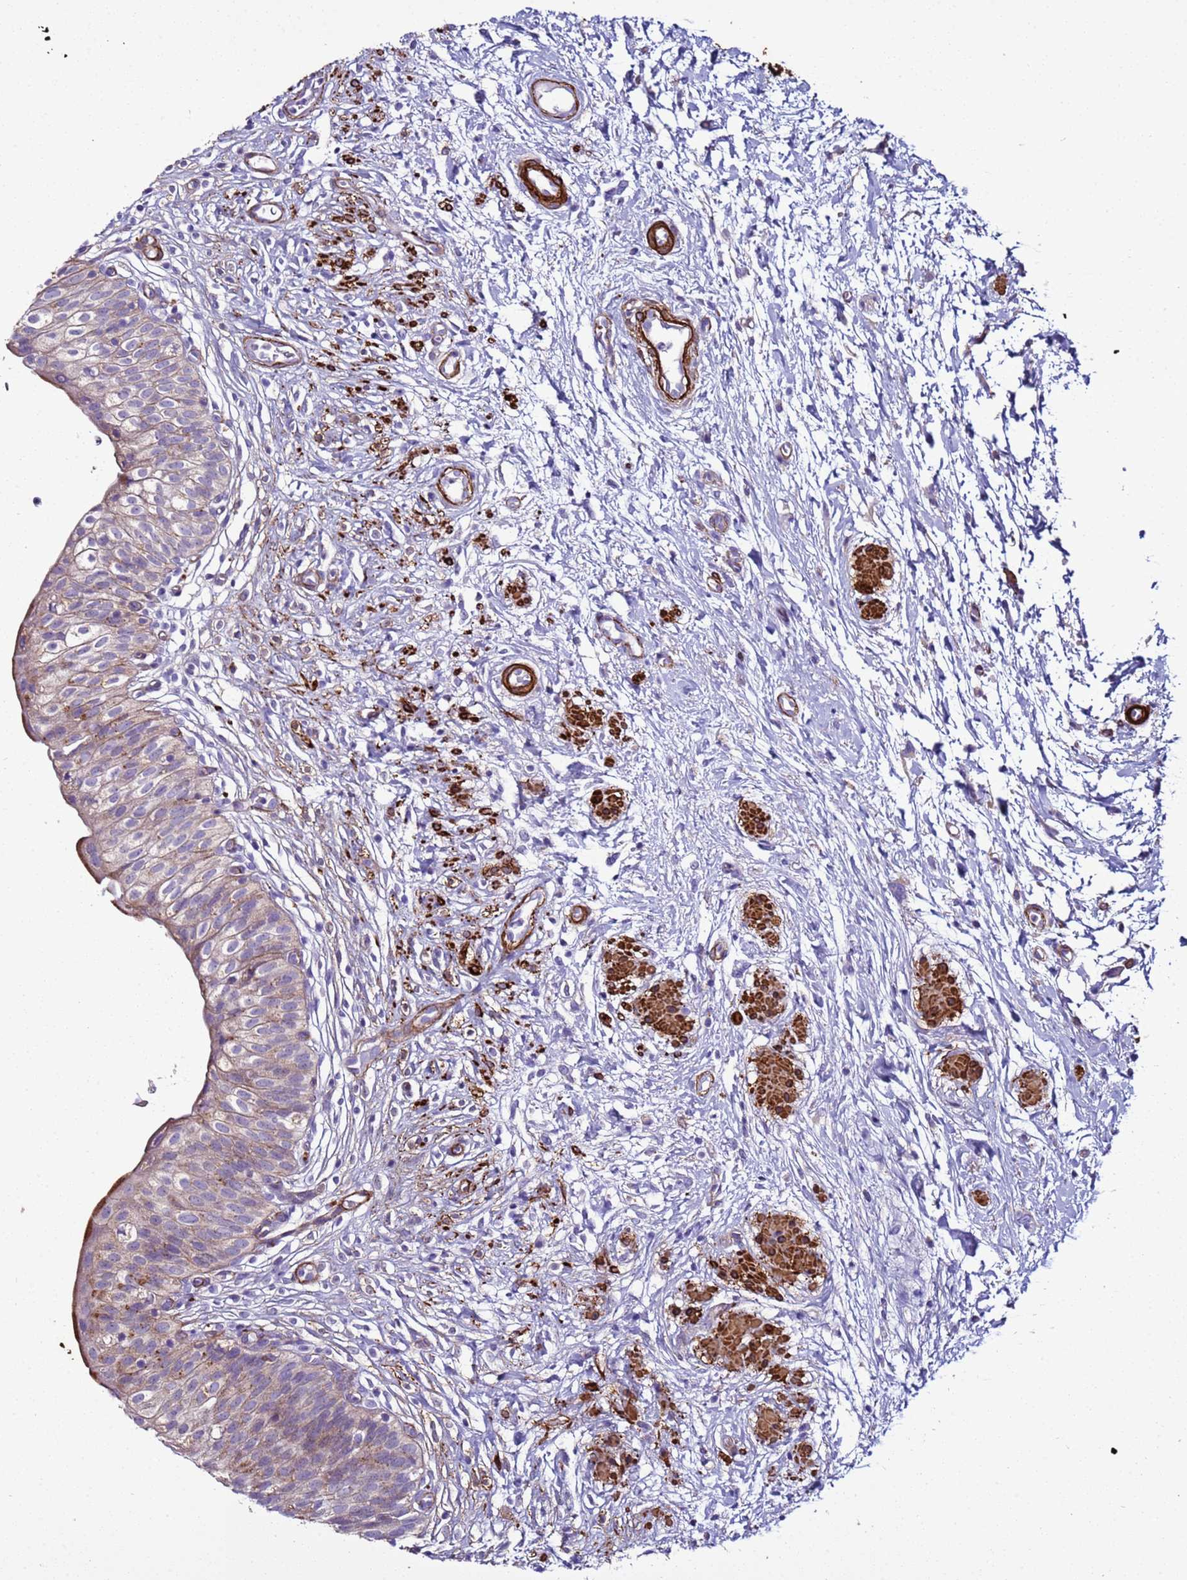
{"staining": {"intensity": "weak", "quantity": "25%-75%", "location": "cytoplasmic/membranous"}, "tissue": "urinary bladder", "cell_type": "Urothelial cells", "image_type": "normal", "snomed": [{"axis": "morphology", "description": "Normal tissue, NOS"}, {"axis": "topography", "description": "Urinary bladder"}], "caption": "An image of urinary bladder stained for a protein demonstrates weak cytoplasmic/membranous brown staining in urothelial cells.", "gene": "RABL2A", "patient": {"sex": "male", "age": 55}}